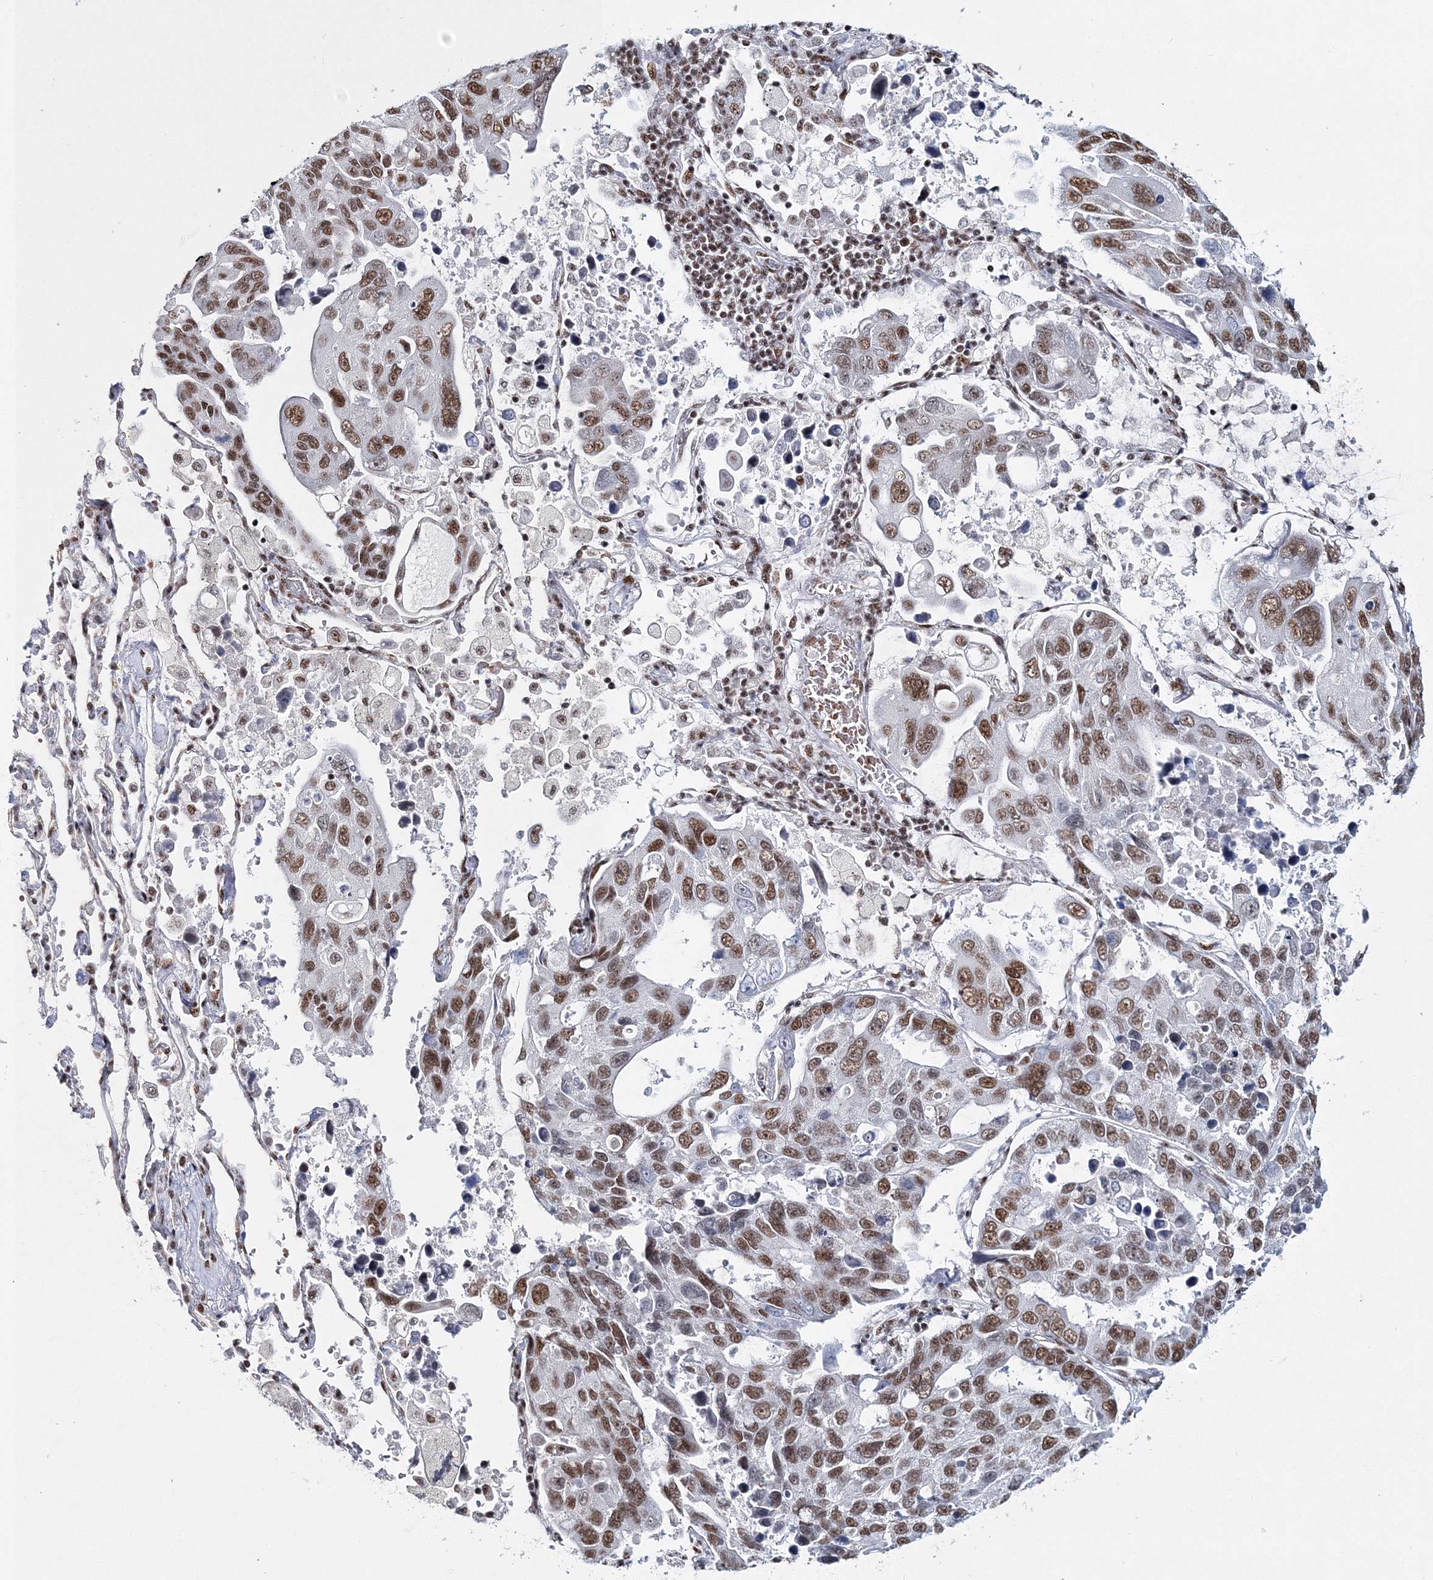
{"staining": {"intensity": "moderate", "quantity": ">75%", "location": "nuclear"}, "tissue": "lung cancer", "cell_type": "Tumor cells", "image_type": "cancer", "snomed": [{"axis": "morphology", "description": "Adenocarcinoma, NOS"}, {"axis": "topography", "description": "Lung"}], "caption": "Lung cancer was stained to show a protein in brown. There is medium levels of moderate nuclear expression in about >75% of tumor cells. (brown staining indicates protein expression, while blue staining denotes nuclei).", "gene": "QRICH1", "patient": {"sex": "male", "age": 64}}